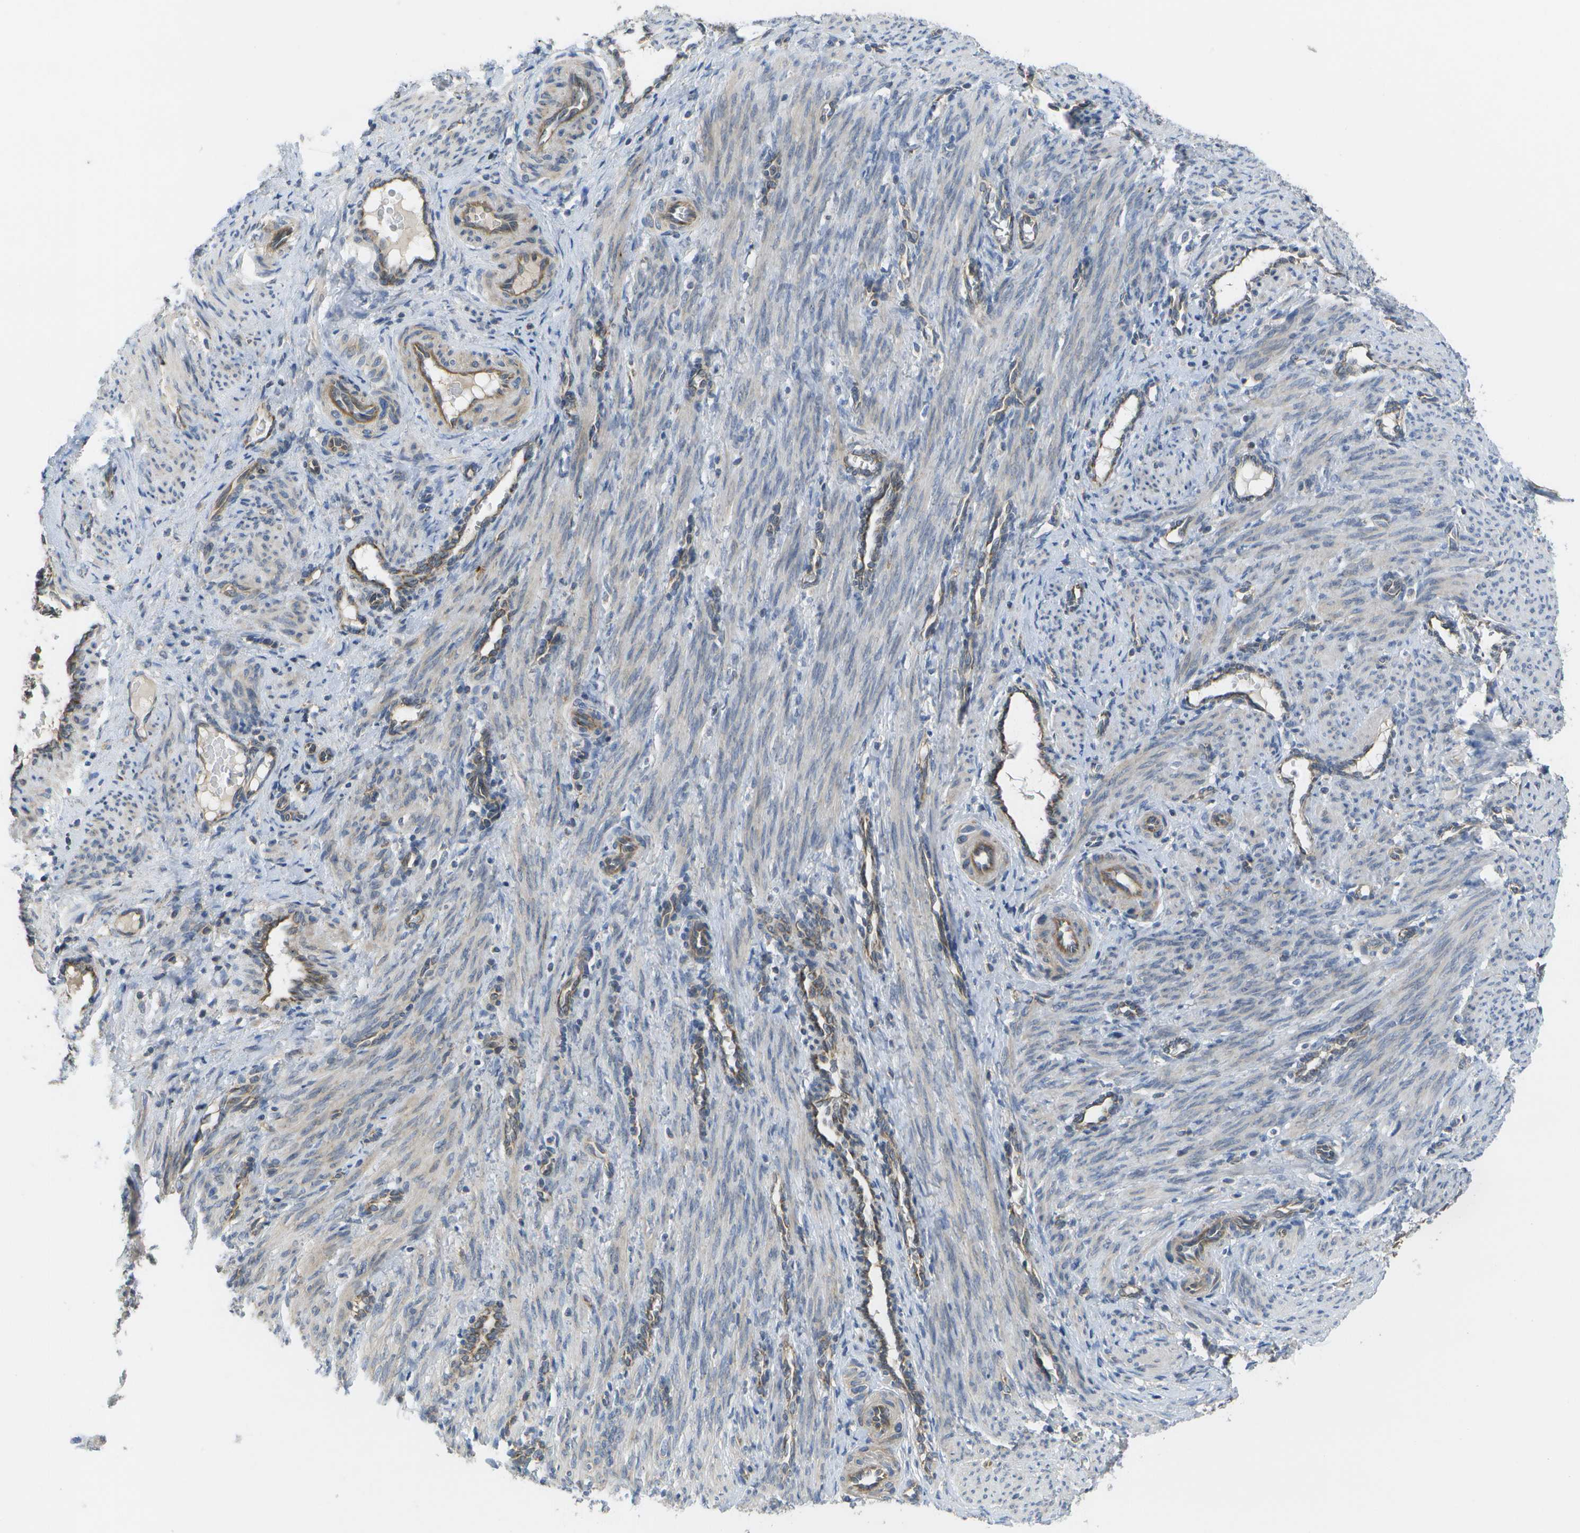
{"staining": {"intensity": "weak", "quantity": ">75%", "location": "cytoplasmic/membranous"}, "tissue": "smooth muscle", "cell_type": "Smooth muscle cells", "image_type": "normal", "snomed": [{"axis": "morphology", "description": "Normal tissue, NOS"}, {"axis": "topography", "description": "Endometrium"}], "caption": "Brown immunohistochemical staining in unremarkable smooth muscle shows weak cytoplasmic/membranous staining in approximately >75% of smooth muscle cells.", "gene": "DPM3", "patient": {"sex": "female", "age": 33}}